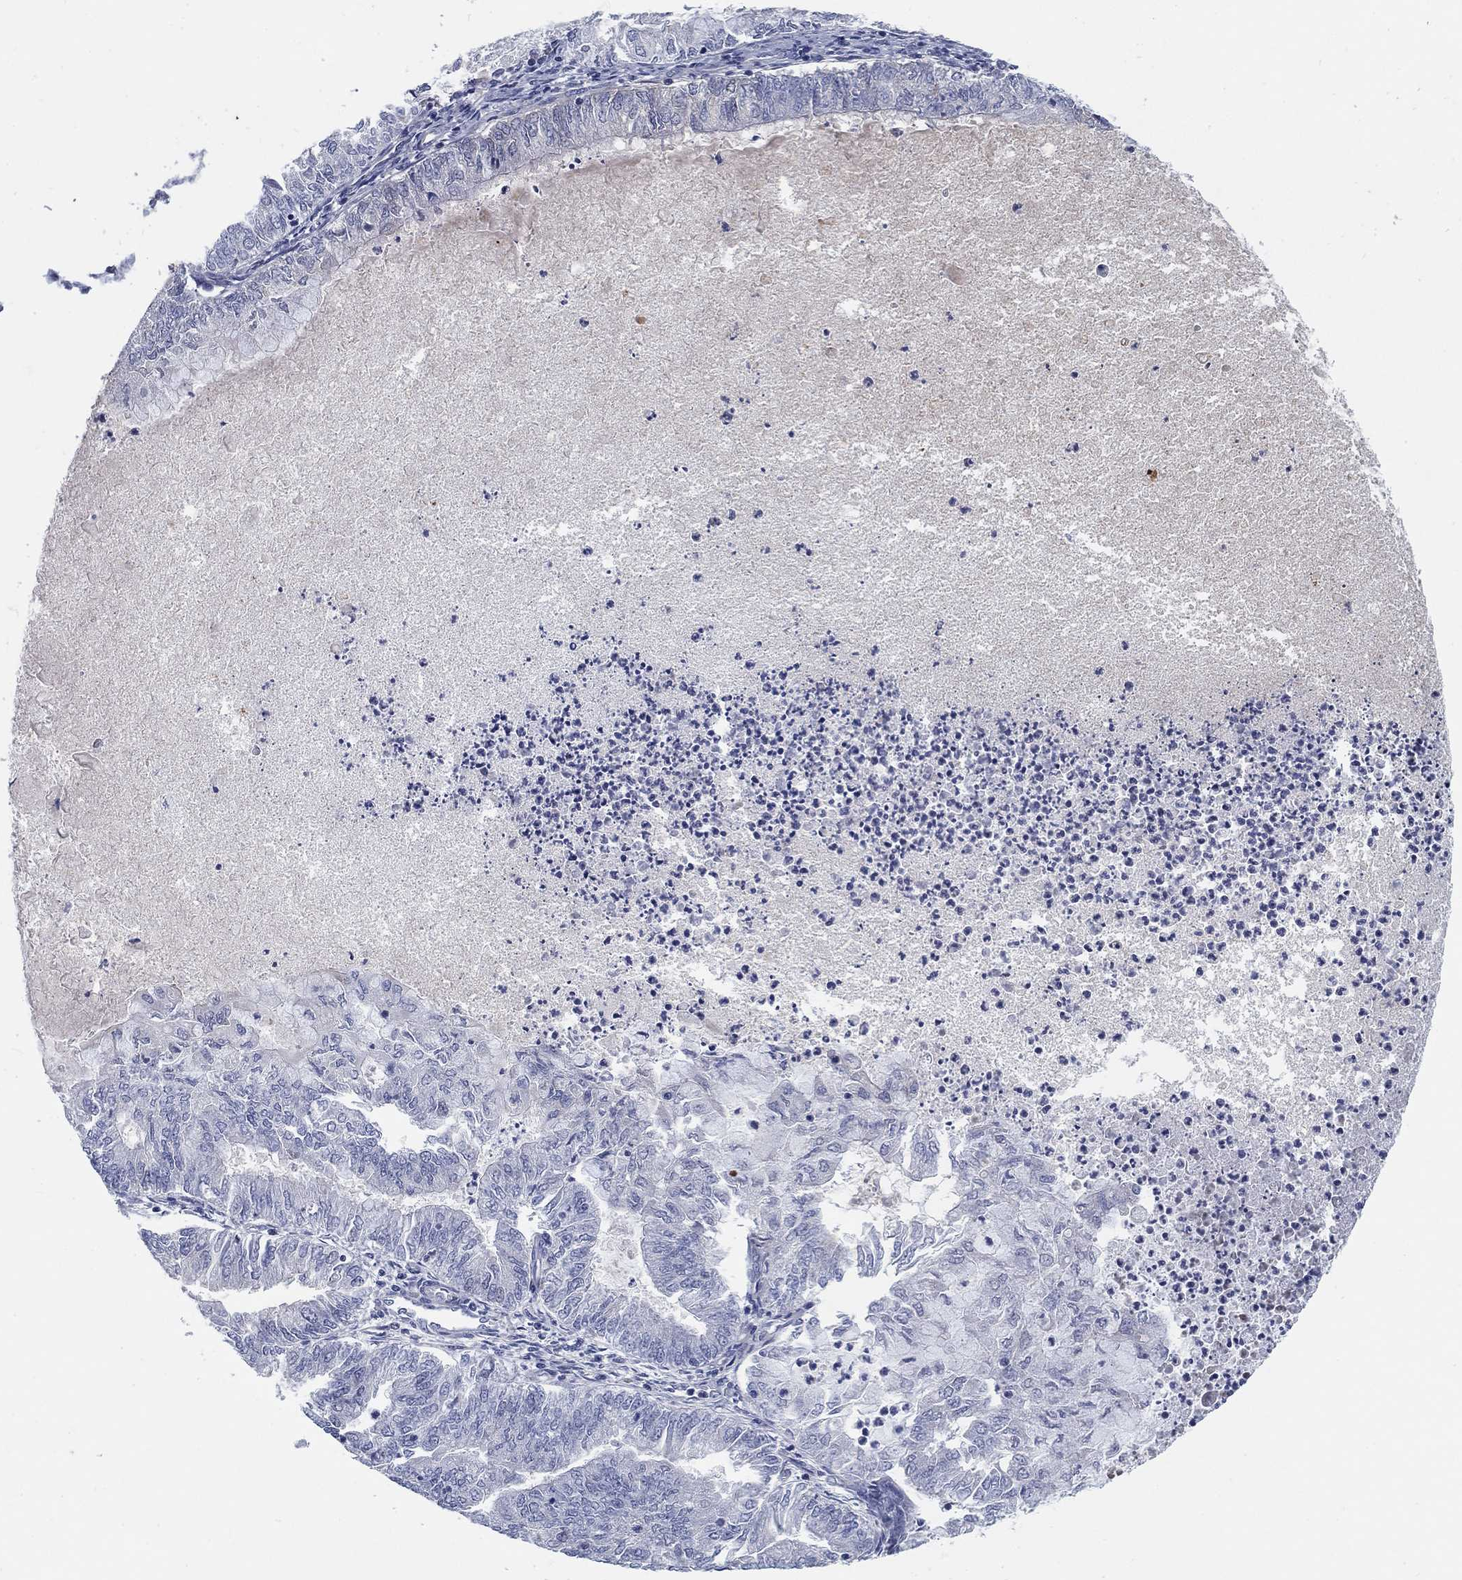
{"staining": {"intensity": "negative", "quantity": "none", "location": "none"}, "tissue": "endometrial cancer", "cell_type": "Tumor cells", "image_type": "cancer", "snomed": [{"axis": "morphology", "description": "Adenocarcinoma, NOS"}, {"axis": "topography", "description": "Endometrium"}], "caption": "There is no significant staining in tumor cells of endometrial cancer.", "gene": "HEATR4", "patient": {"sex": "female", "age": 59}}